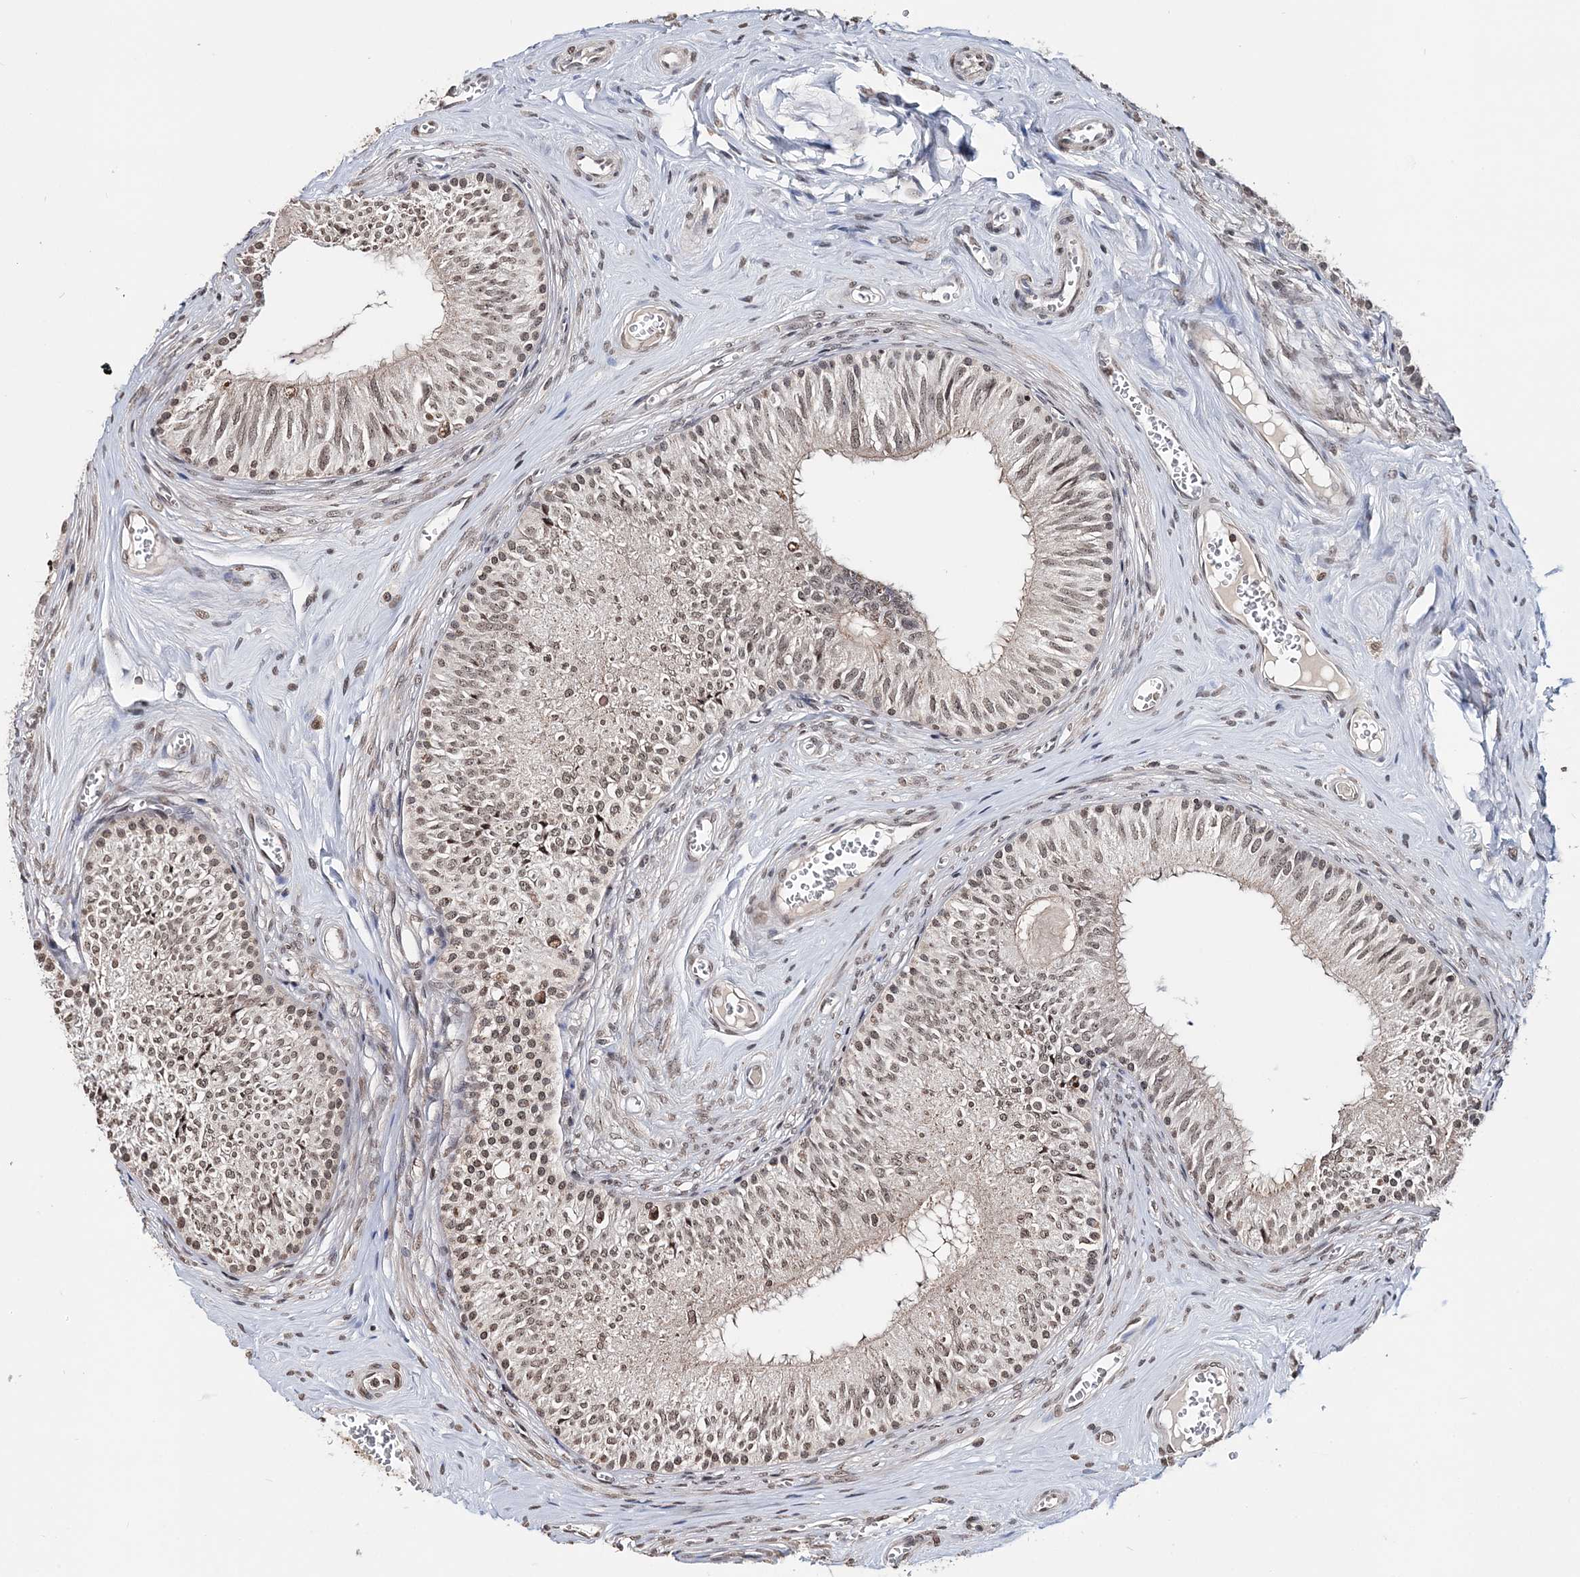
{"staining": {"intensity": "moderate", "quantity": ">75%", "location": "cytoplasmic/membranous,nuclear"}, "tissue": "epididymis", "cell_type": "Glandular cells", "image_type": "normal", "snomed": [{"axis": "morphology", "description": "Normal tissue, NOS"}, {"axis": "topography", "description": "Epididymis"}], "caption": "Immunohistochemistry image of unremarkable epididymis: human epididymis stained using immunohistochemistry displays medium levels of moderate protein expression localized specifically in the cytoplasmic/membranous,nuclear of glandular cells, appearing as a cytoplasmic/membranous,nuclear brown color.", "gene": "SOWAHB", "patient": {"sex": "male", "age": 46}}